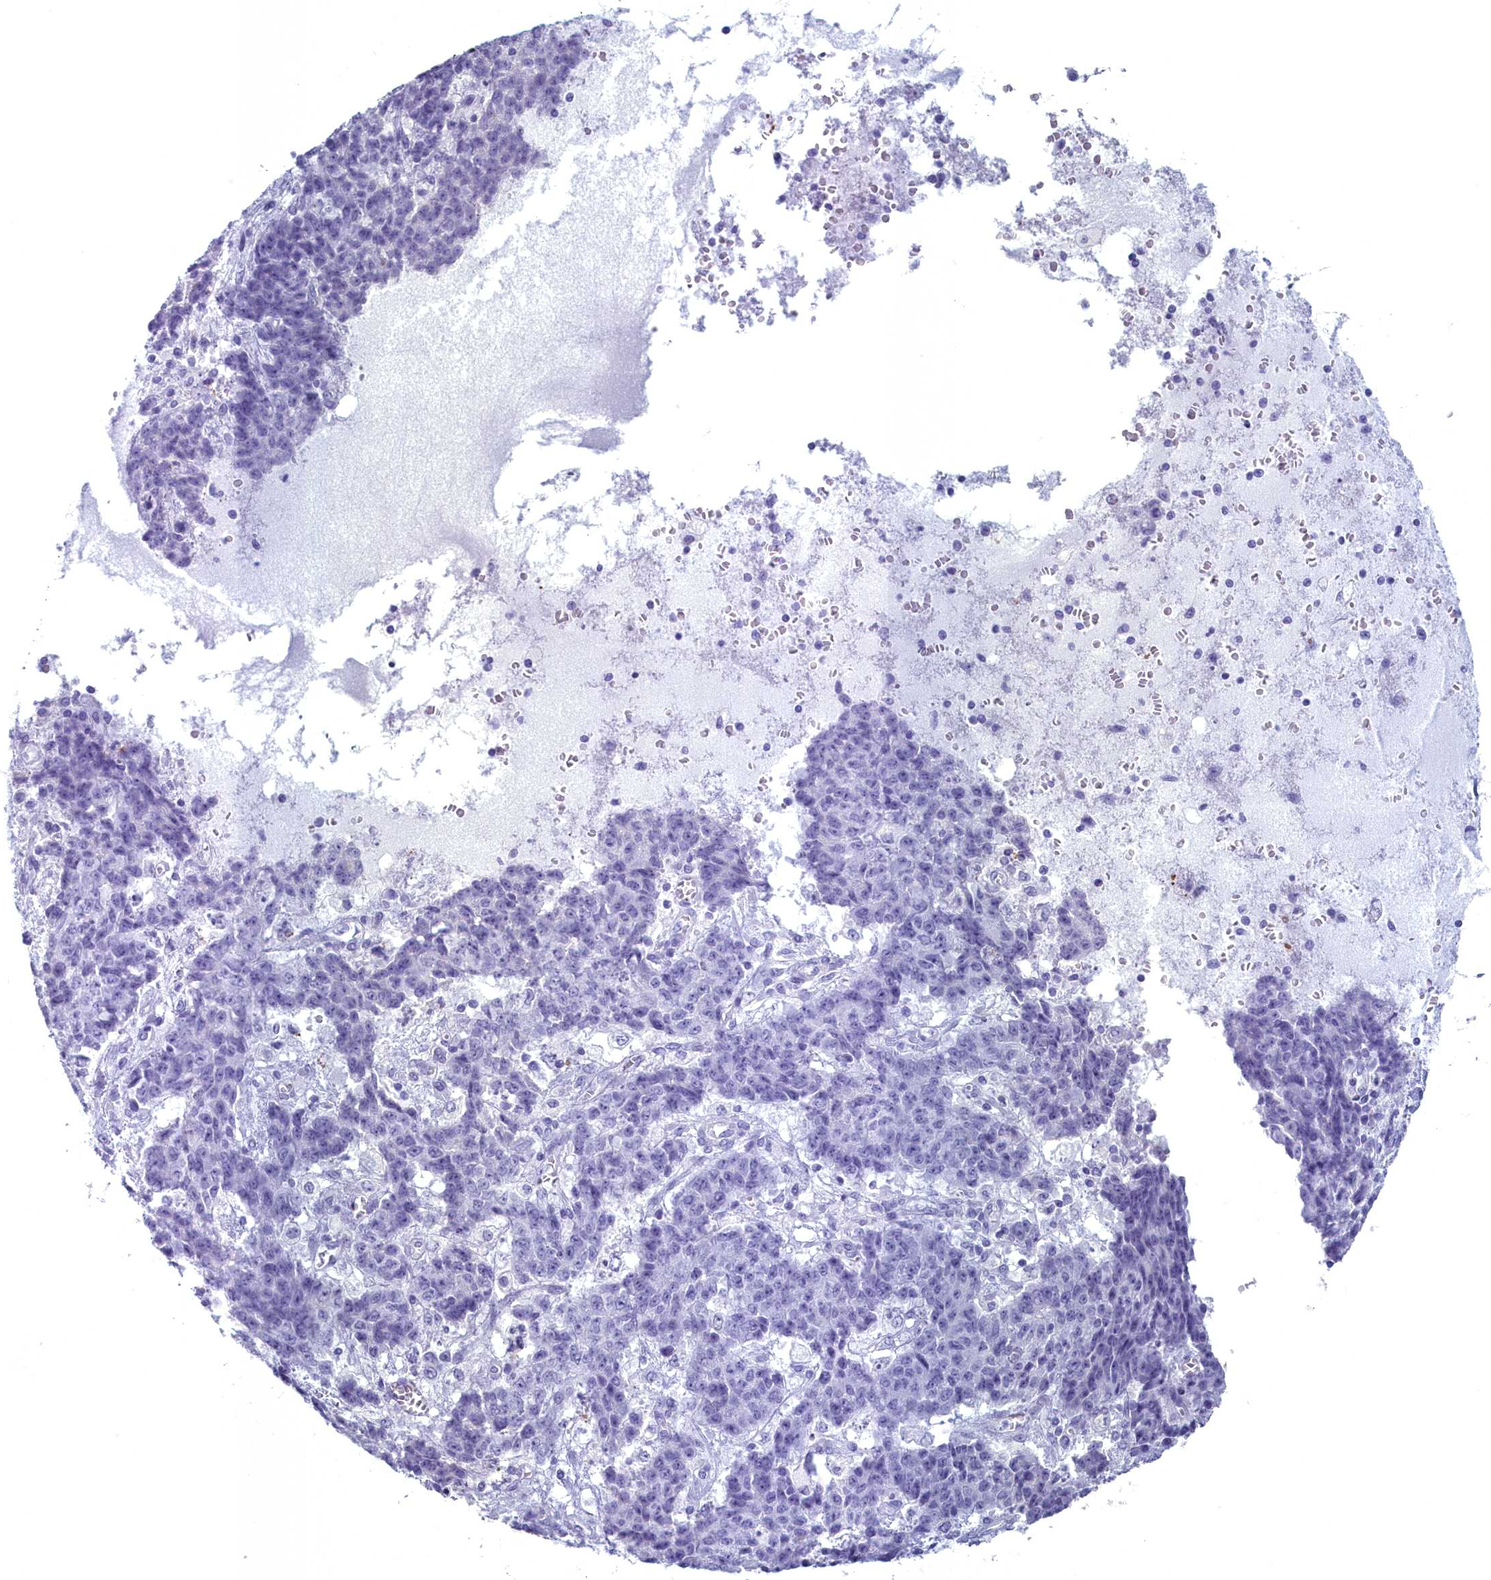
{"staining": {"intensity": "negative", "quantity": "none", "location": "none"}, "tissue": "ovarian cancer", "cell_type": "Tumor cells", "image_type": "cancer", "snomed": [{"axis": "morphology", "description": "Carcinoma, endometroid"}, {"axis": "topography", "description": "Ovary"}], "caption": "The immunohistochemistry micrograph has no significant staining in tumor cells of ovarian cancer tissue.", "gene": "MAP6", "patient": {"sex": "female", "age": 42}}